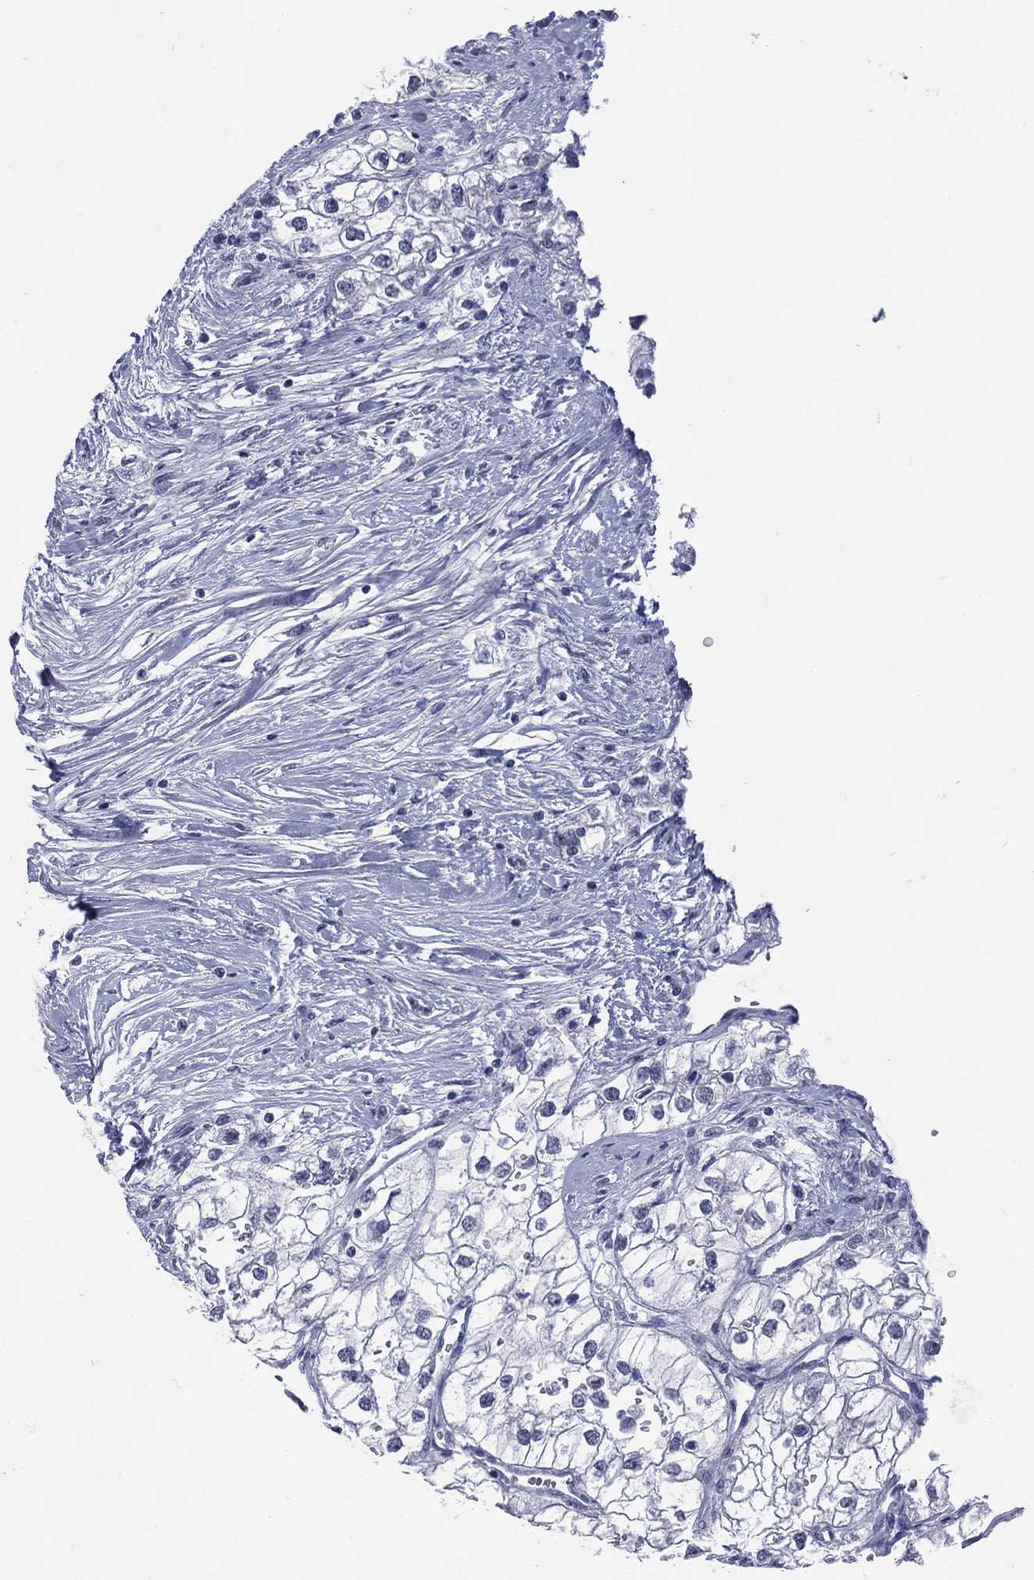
{"staining": {"intensity": "negative", "quantity": "none", "location": "none"}, "tissue": "renal cancer", "cell_type": "Tumor cells", "image_type": "cancer", "snomed": [{"axis": "morphology", "description": "Adenocarcinoma, NOS"}, {"axis": "topography", "description": "Kidney"}], "caption": "Immunohistochemistry of renal adenocarcinoma displays no expression in tumor cells.", "gene": "MLLT10", "patient": {"sex": "male", "age": 59}}